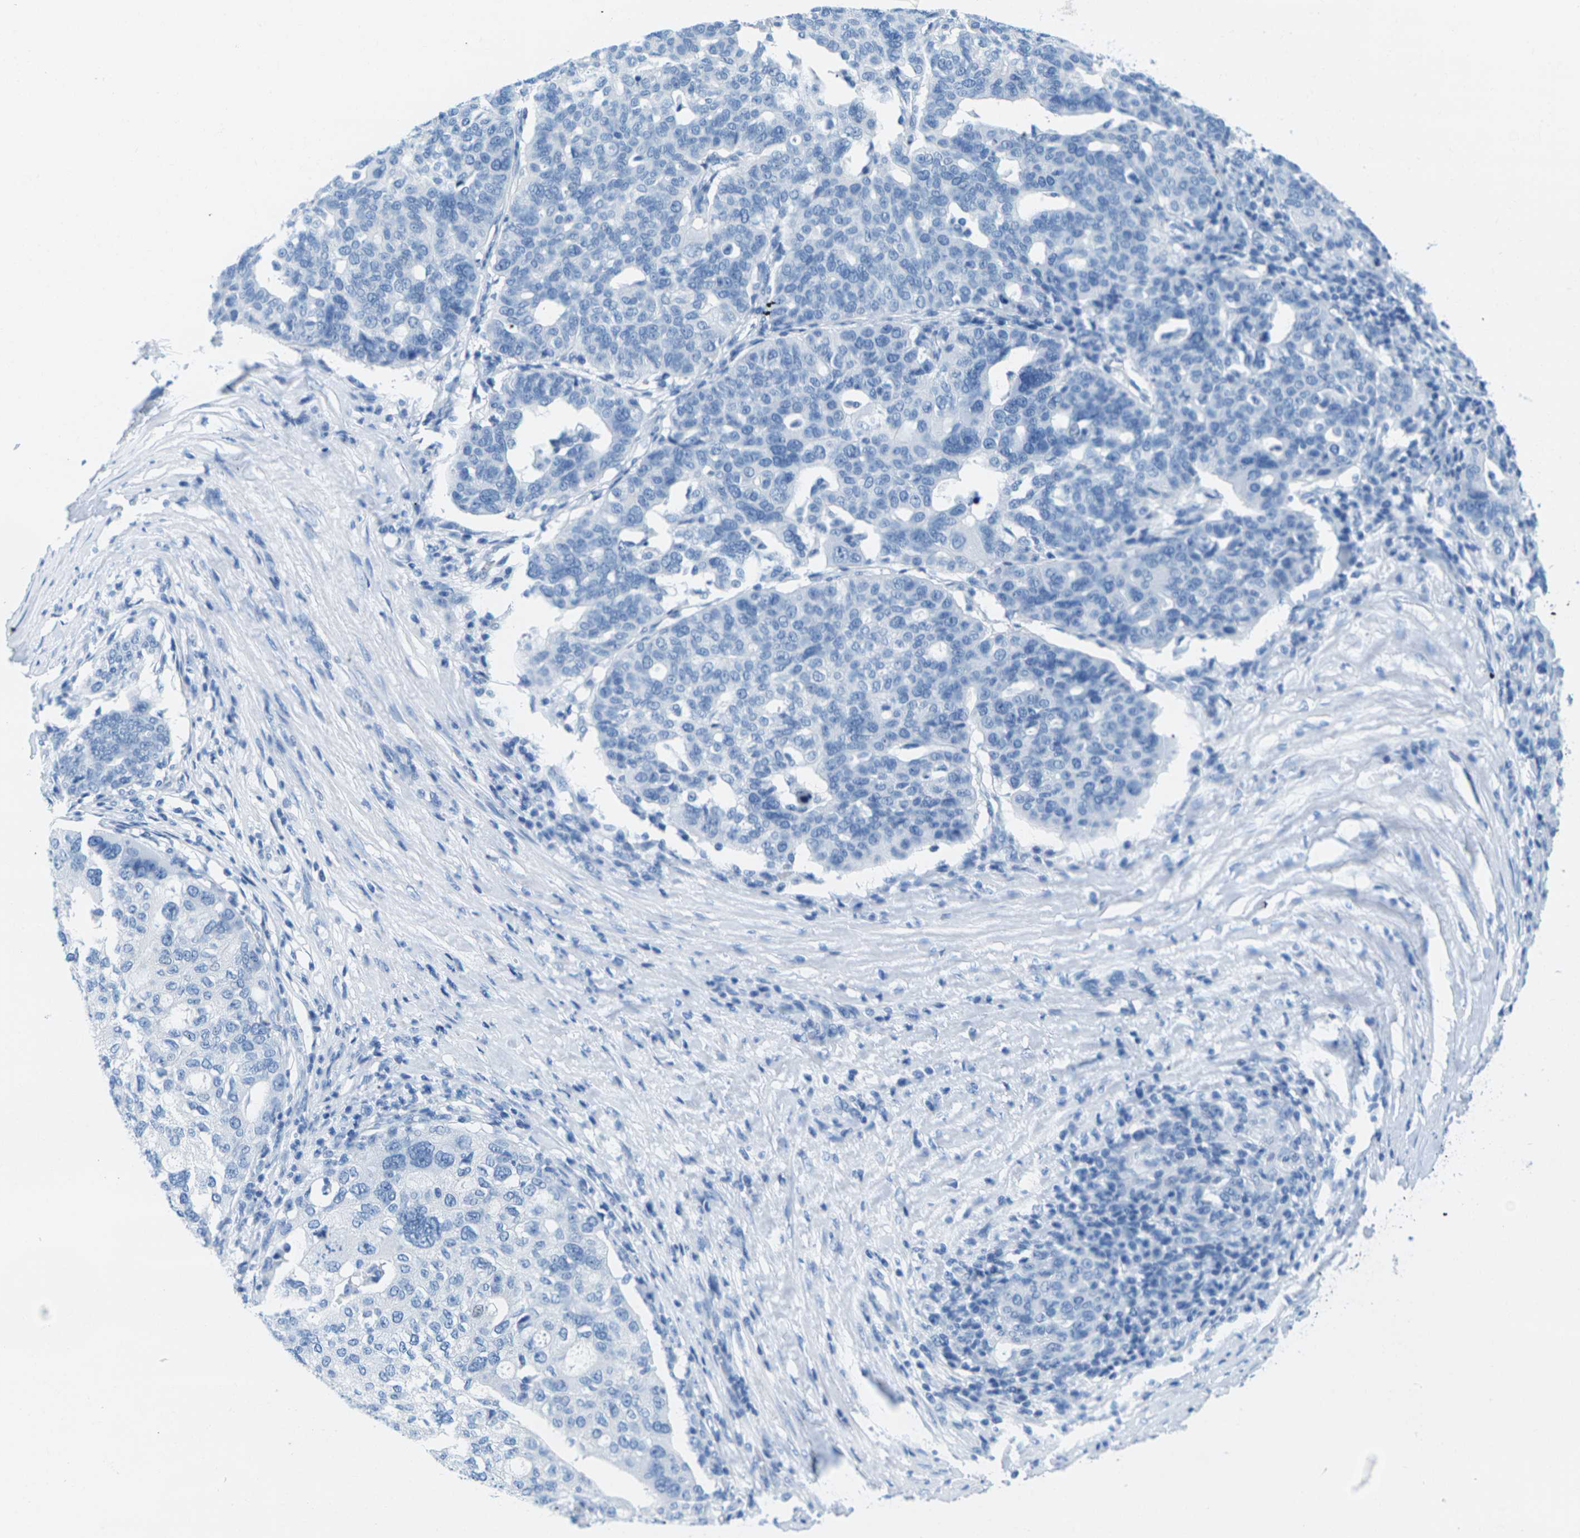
{"staining": {"intensity": "negative", "quantity": "none", "location": "none"}, "tissue": "ovarian cancer", "cell_type": "Tumor cells", "image_type": "cancer", "snomed": [{"axis": "morphology", "description": "Cystadenocarcinoma, serous, NOS"}, {"axis": "topography", "description": "Ovary"}], "caption": "Ovarian cancer (serous cystadenocarcinoma) was stained to show a protein in brown. There is no significant positivity in tumor cells. The staining was performed using DAB to visualize the protein expression in brown, while the nuclei were stained in blue with hematoxylin (Magnification: 20x).", "gene": "SLC12A1", "patient": {"sex": "female", "age": 59}}